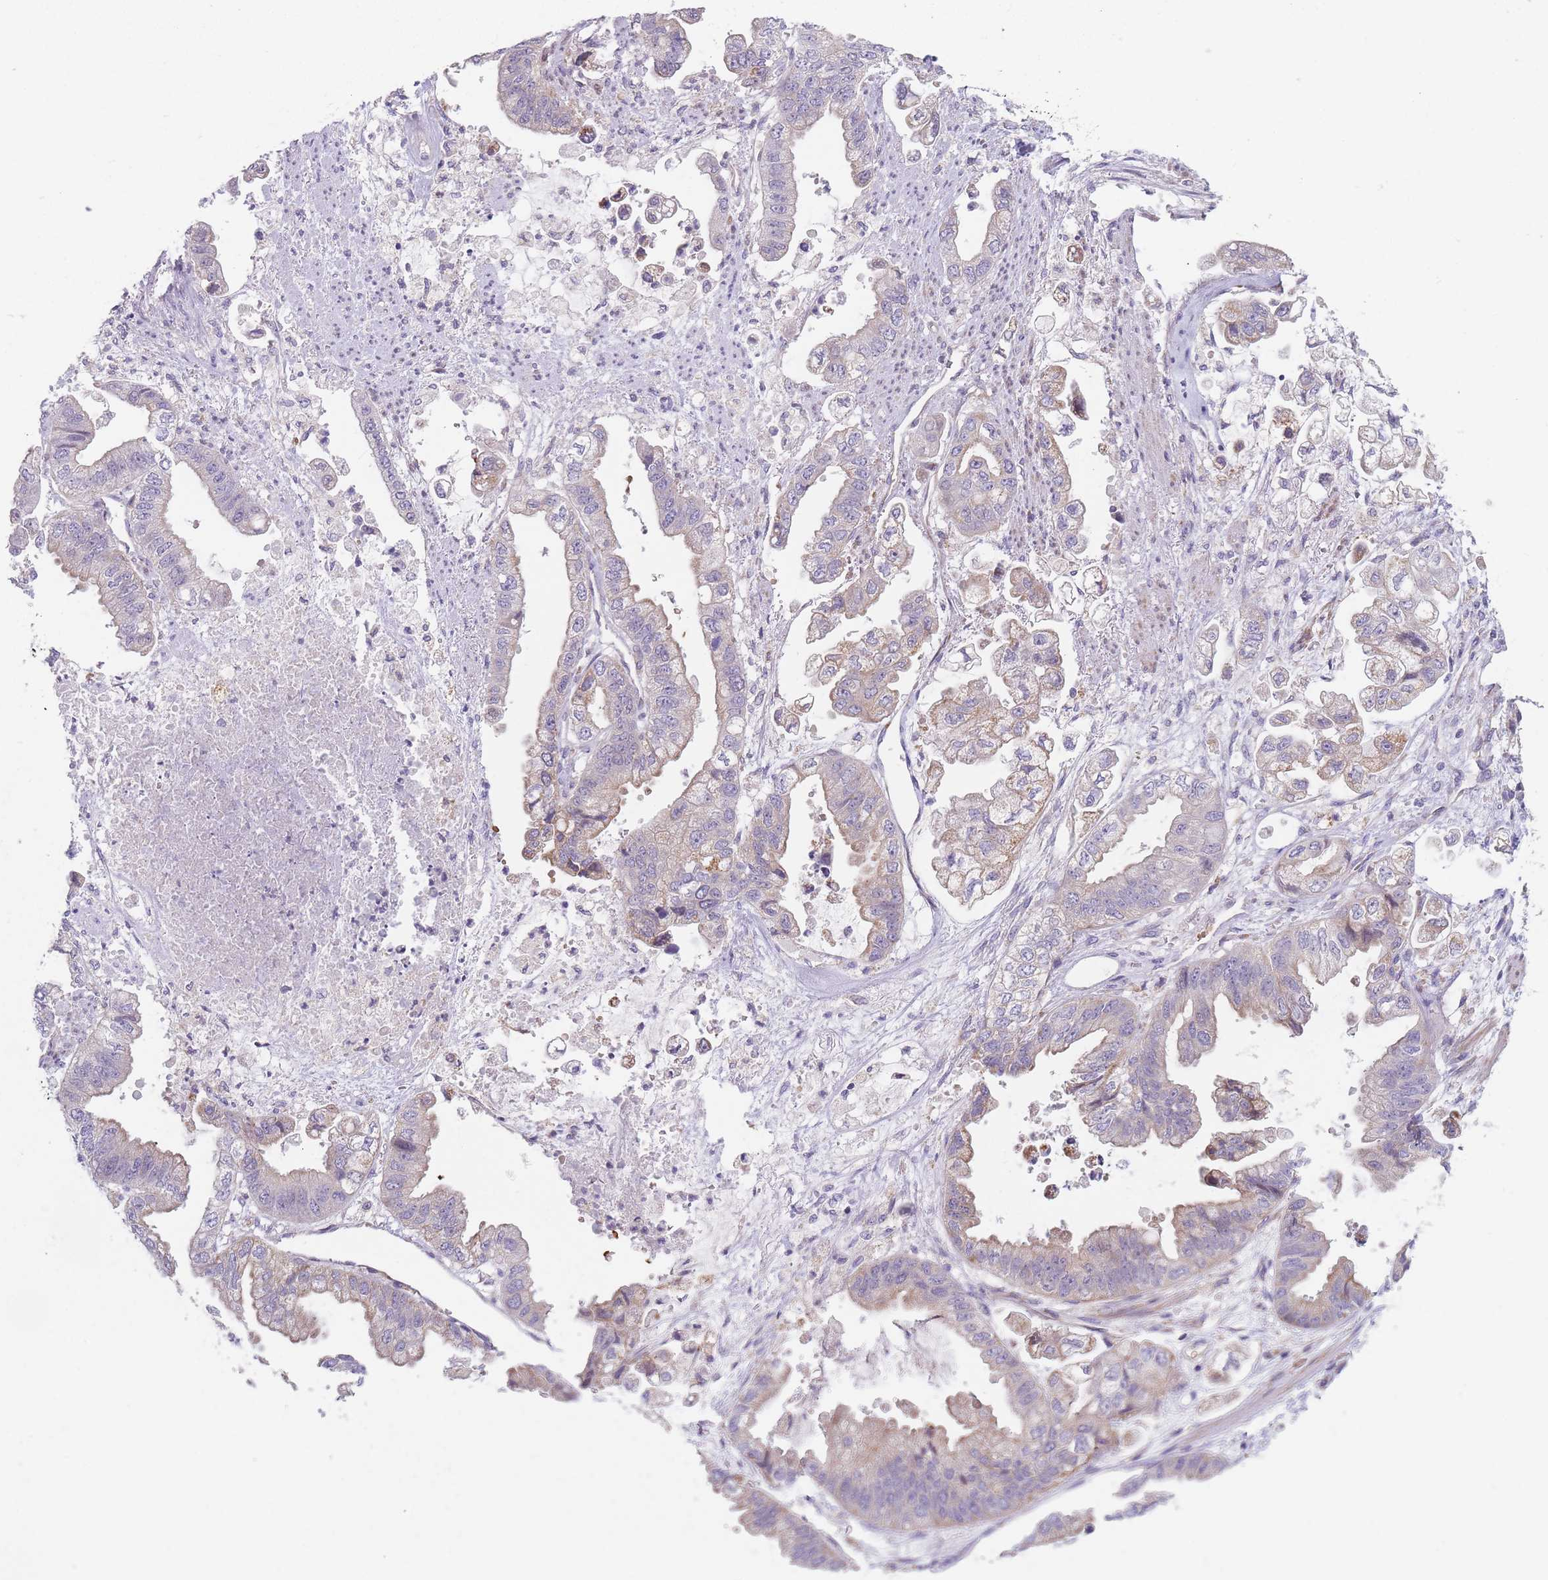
{"staining": {"intensity": "weak", "quantity": "<25%", "location": "cytoplasmic/membranous"}, "tissue": "stomach cancer", "cell_type": "Tumor cells", "image_type": "cancer", "snomed": [{"axis": "morphology", "description": "Adenocarcinoma, NOS"}, {"axis": "topography", "description": "Stomach"}], "caption": "The IHC image has no significant staining in tumor cells of stomach adenocarcinoma tissue. Nuclei are stained in blue.", "gene": "SMPD4", "patient": {"sex": "male", "age": 62}}